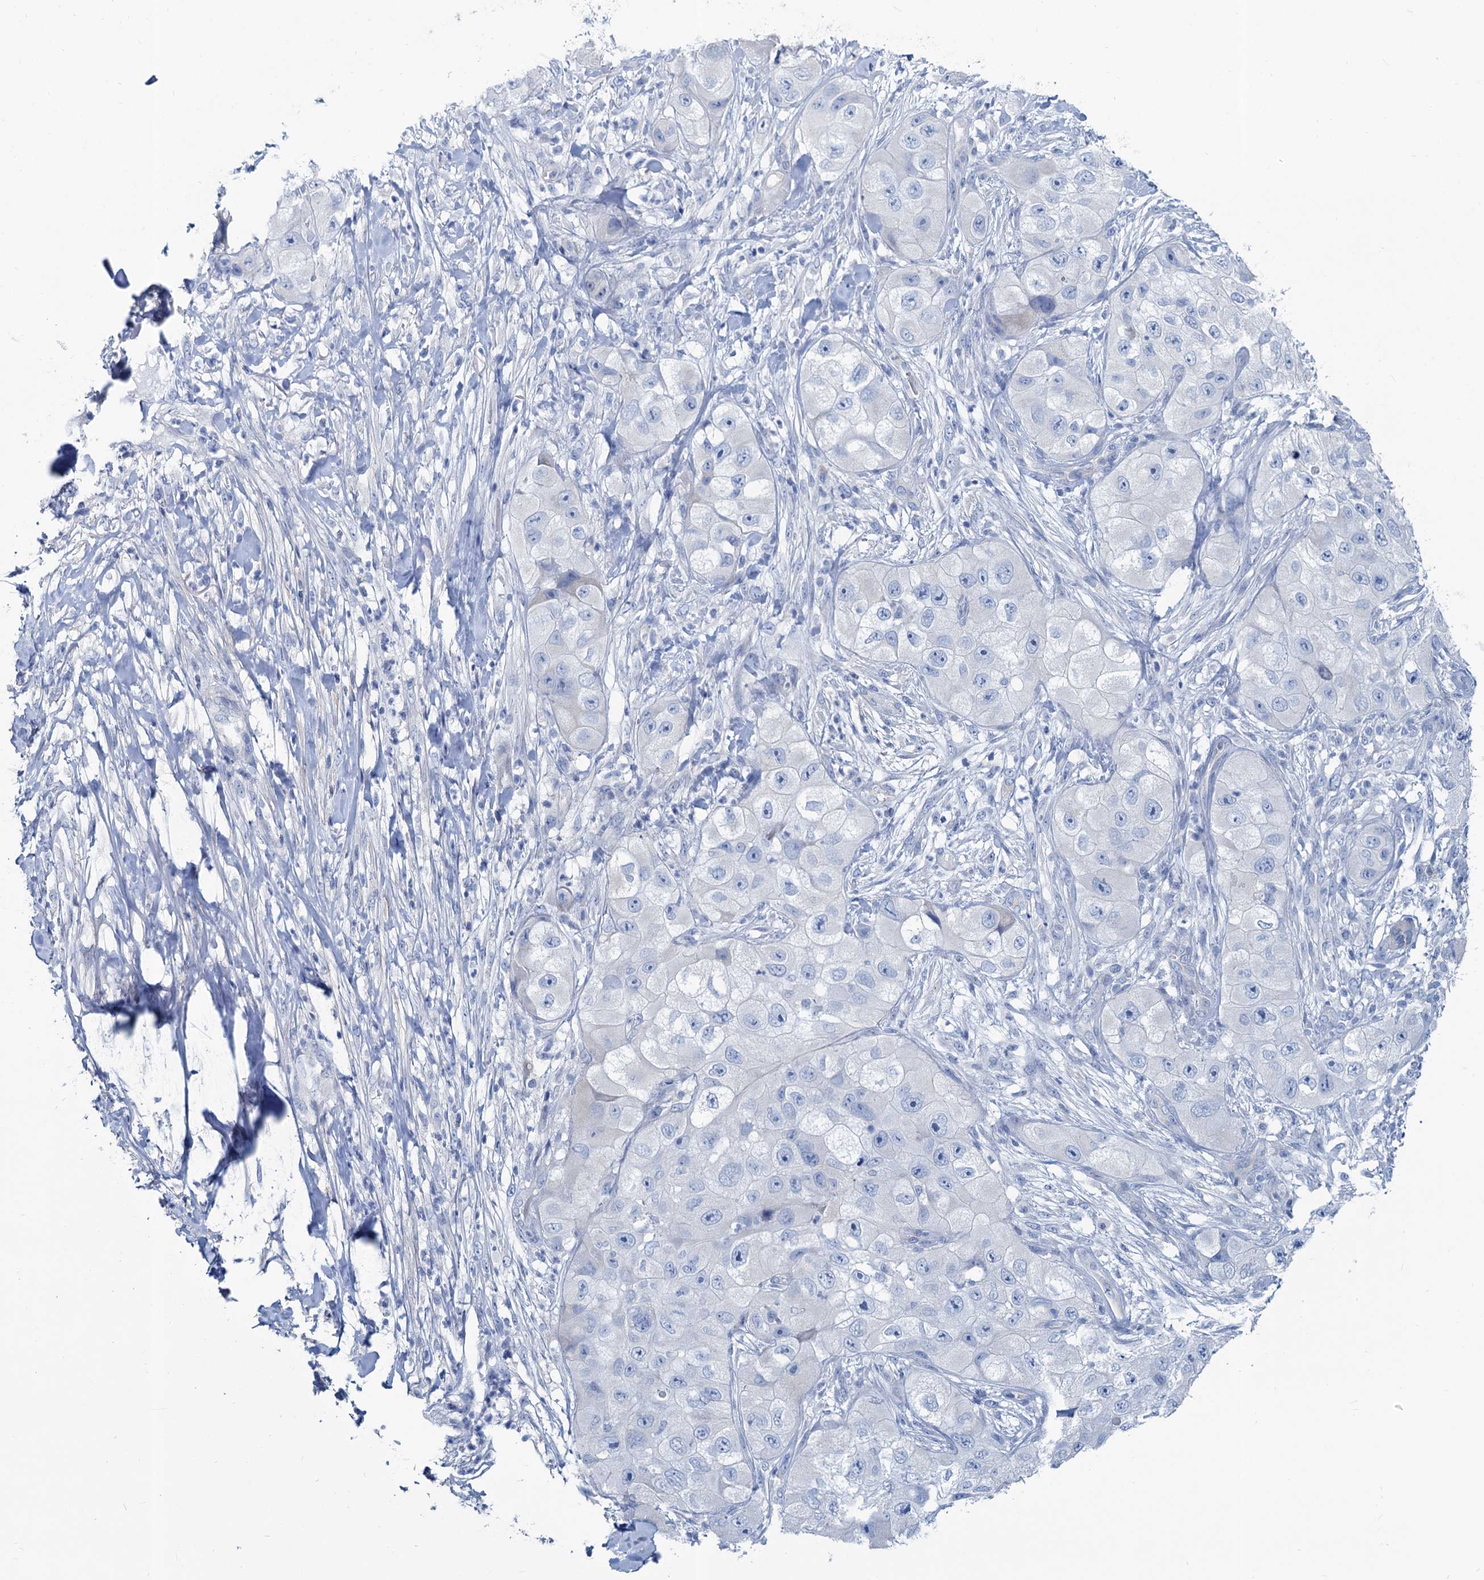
{"staining": {"intensity": "negative", "quantity": "none", "location": "none"}, "tissue": "skin cancer", "cell_type": "Tumor cells", "image_type": "cancer", "snomed": [{"axis": "morphology", "description": "Squamous cell carcinoma, NOS"}, {"axis": "topography", "description": "Skin"}, {"axis": "topography", "description": "Subcutis"}], "caption": "DAB immunohistochemical staining of human skin squamous cell carcinoma demonstrates no significant staining in tumor cells.", "gene": "SLC1A3", "patient": {"sex": "male", "age": 73}}